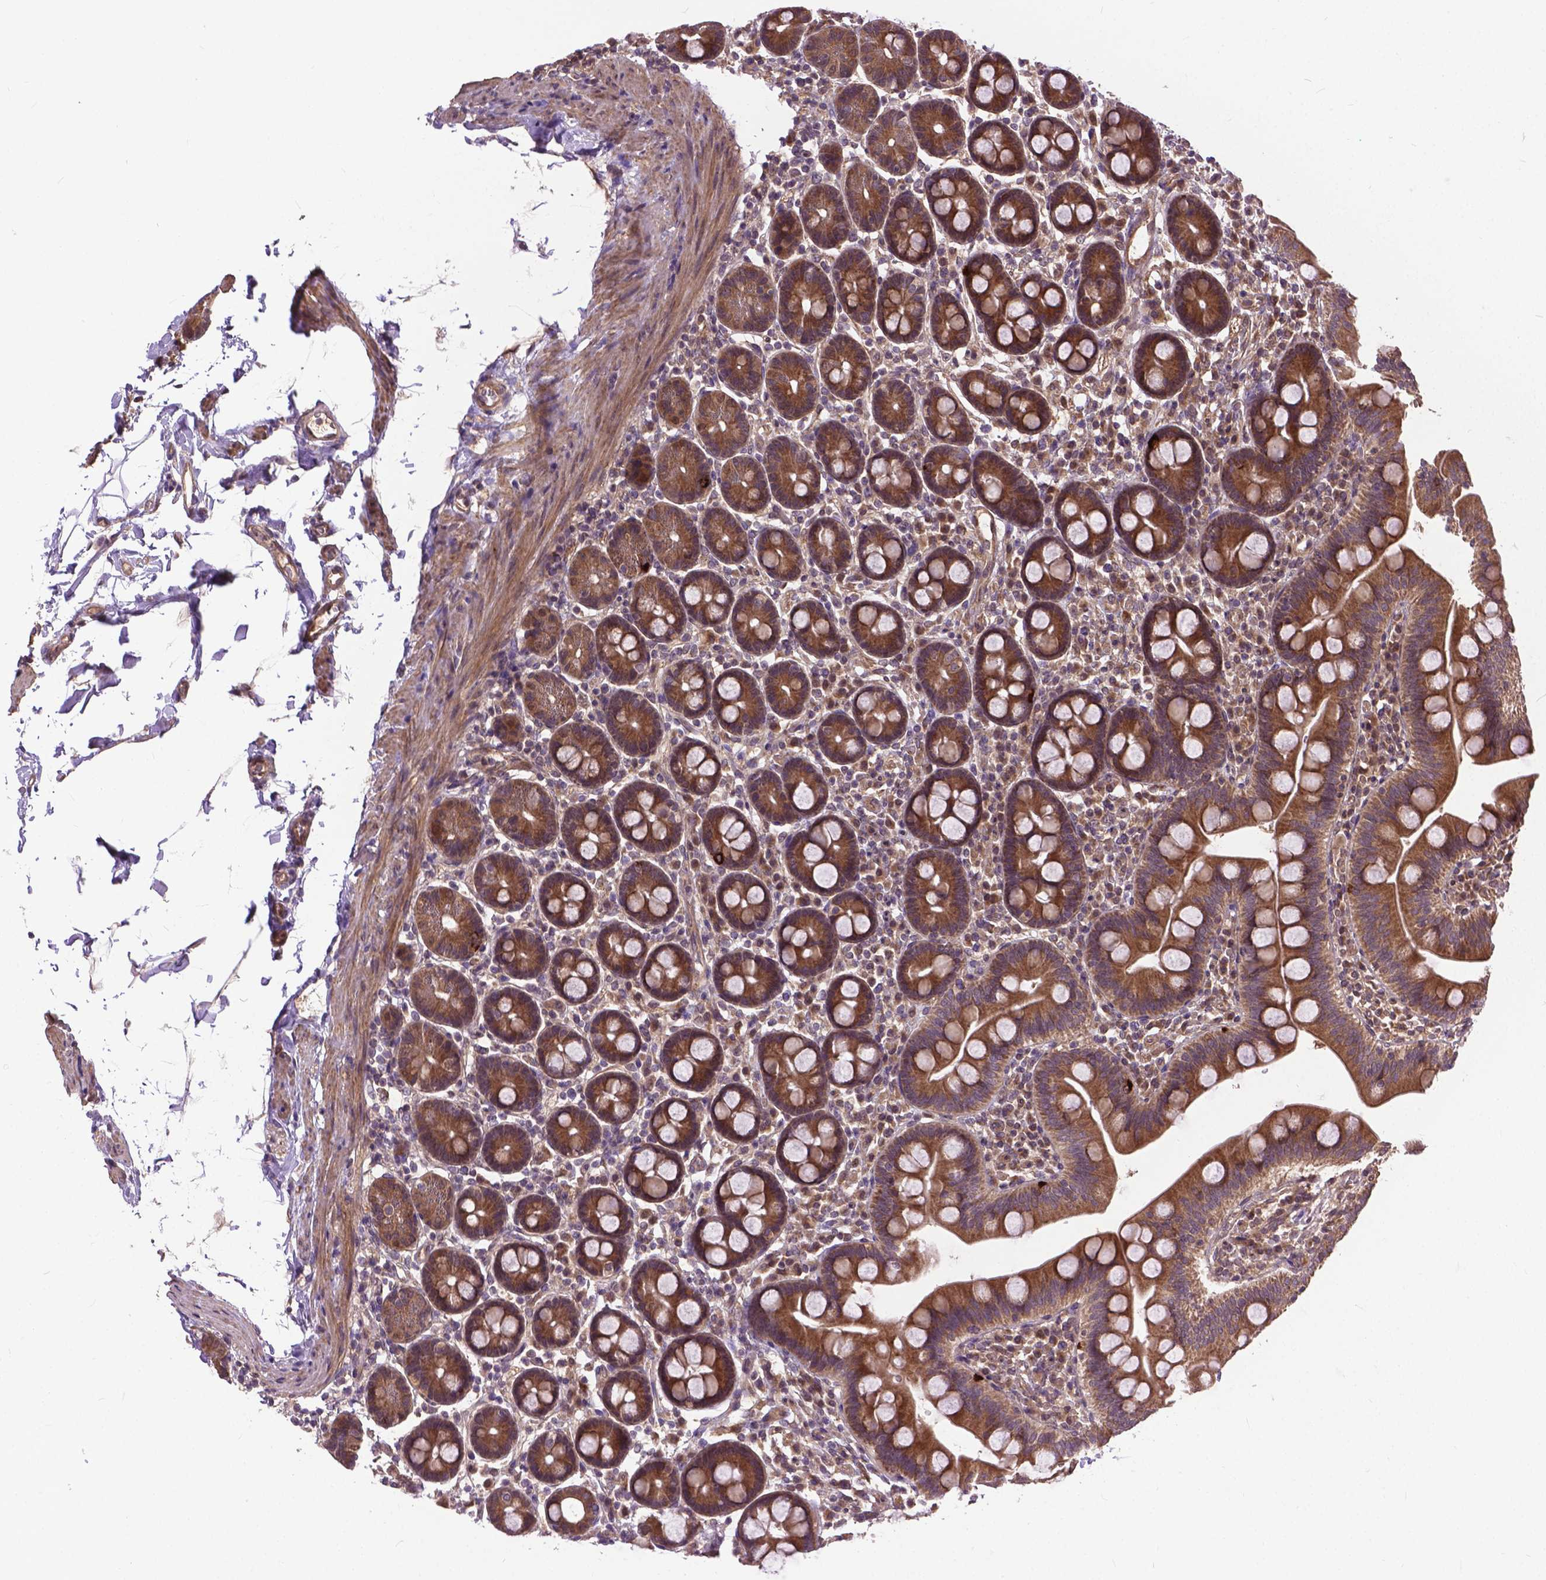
{"staining": {"intensity": "strong", "quantity": ">75%", "location": "cytoplasmic/membranous"}, "tissue": "duodenum", "cell_type": "Glandular cells", "image_type": "normal", "snomed": [{"axis": "morphology", "description": "Normal tissue, NOS"}, {"axis": "topography", "description": "Pancreas"}, {"axis": "topography", "description": "Duodenum"}], "caption": "This image reveals normal duodenum stained with immunohistochemistry (IHC) to label a protein in brown. The cytoplasmic/membranous of glandular cells show strong positivity for the protein. Nuclei are counter-stained blue.", "gene": "ZNF616", "patient": {"sex": "male", "age": 59}}